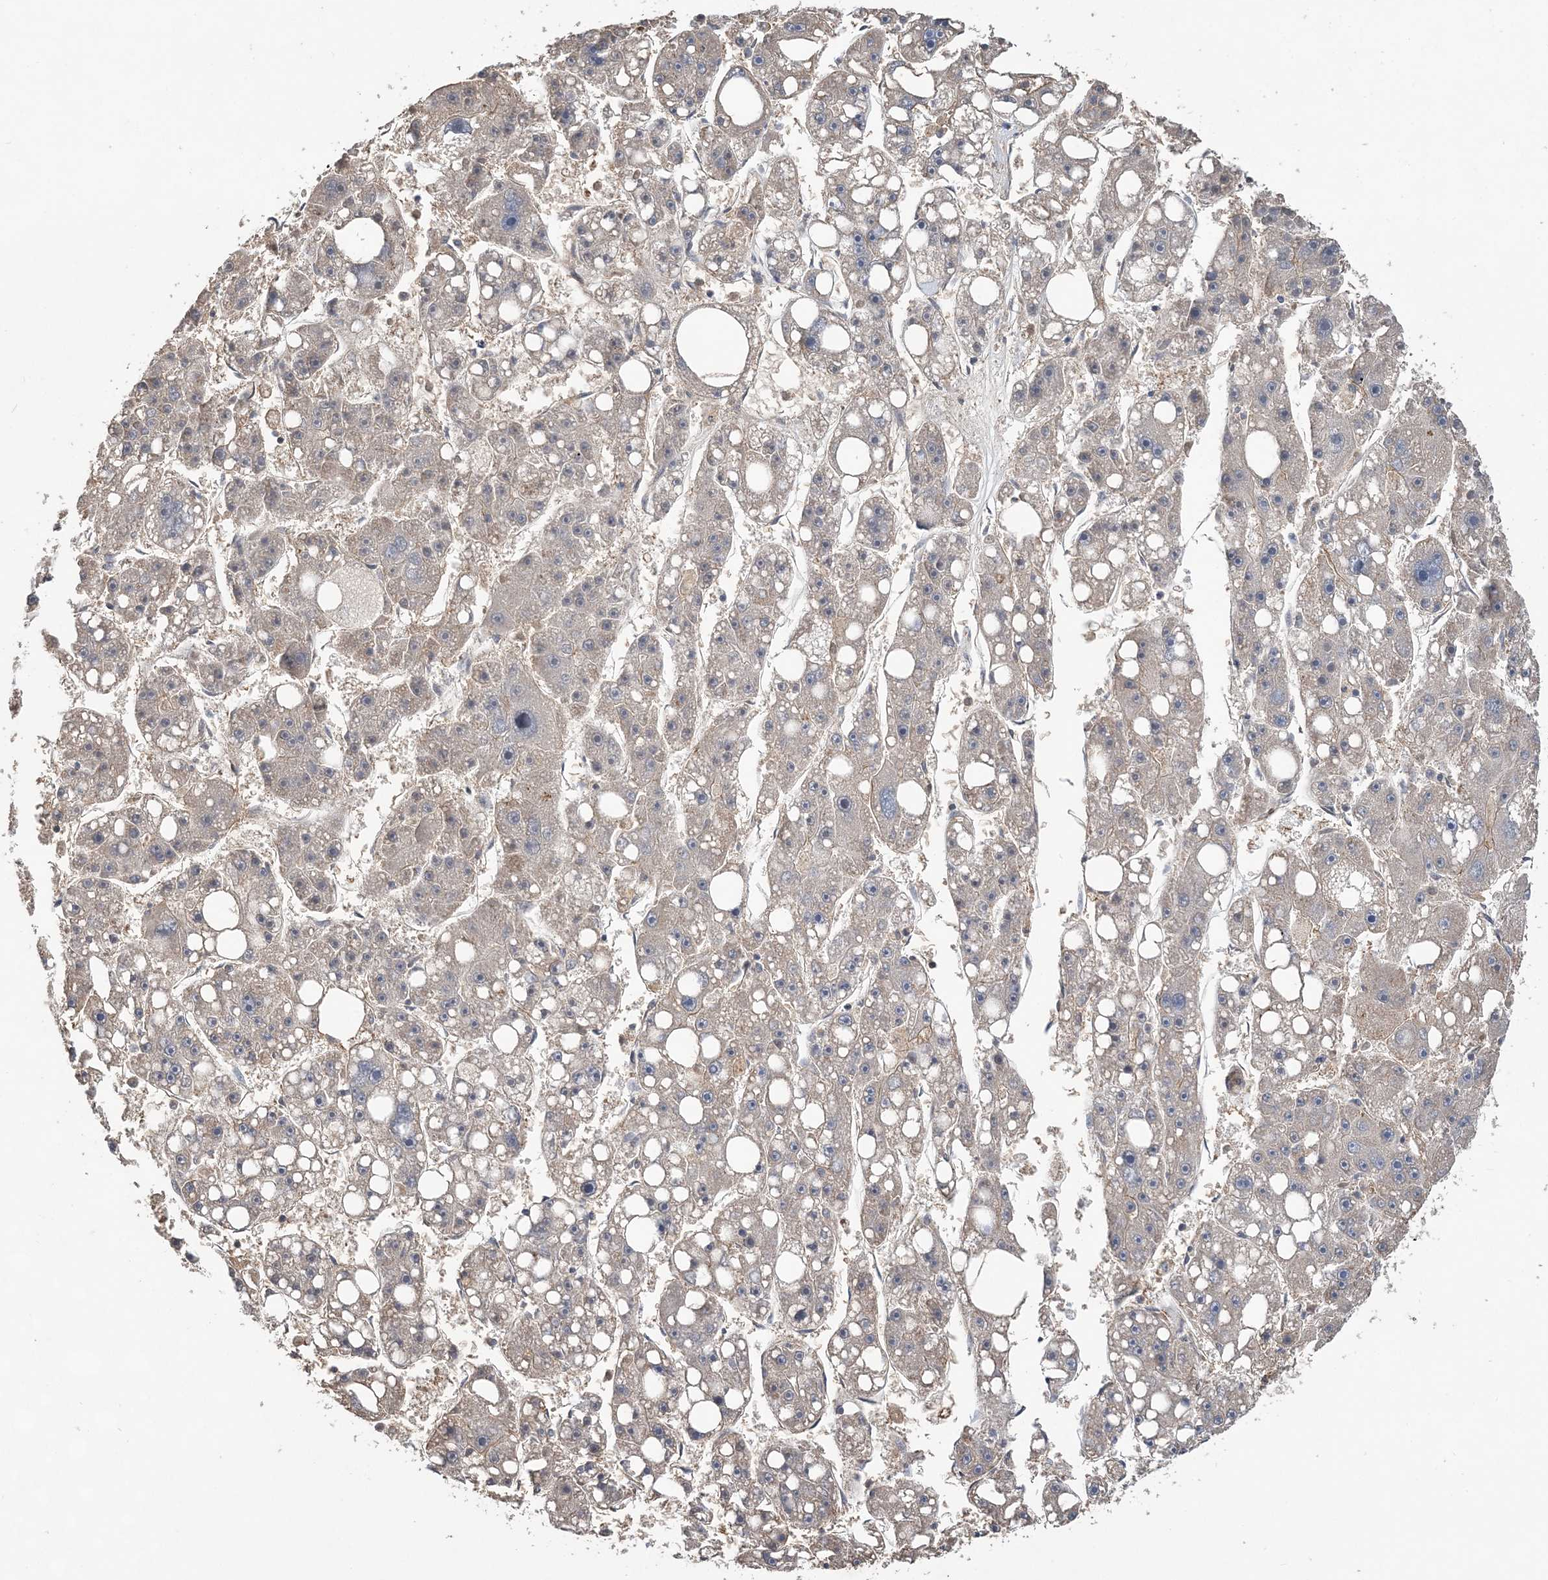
{"staining": {"intensity": "negative", "quantity": "none", "location": "none"}, "tissue": "liver cancer", "cell_type": "Tumor cells", "image_type": "cancer", "snomed": [{"axis": "morphology", "description": "Carcinoma, Hepatocellular, NOS"}, {"axis": "topography", "description": "Liver"}], "caption": "This is a micrograph of IHC staining of liver cancer (hepatocellular carcinoma), which shows no expression in tumor cells.", "gene": "SYCP3", "patient": {"sex": "female", "age": 61}}